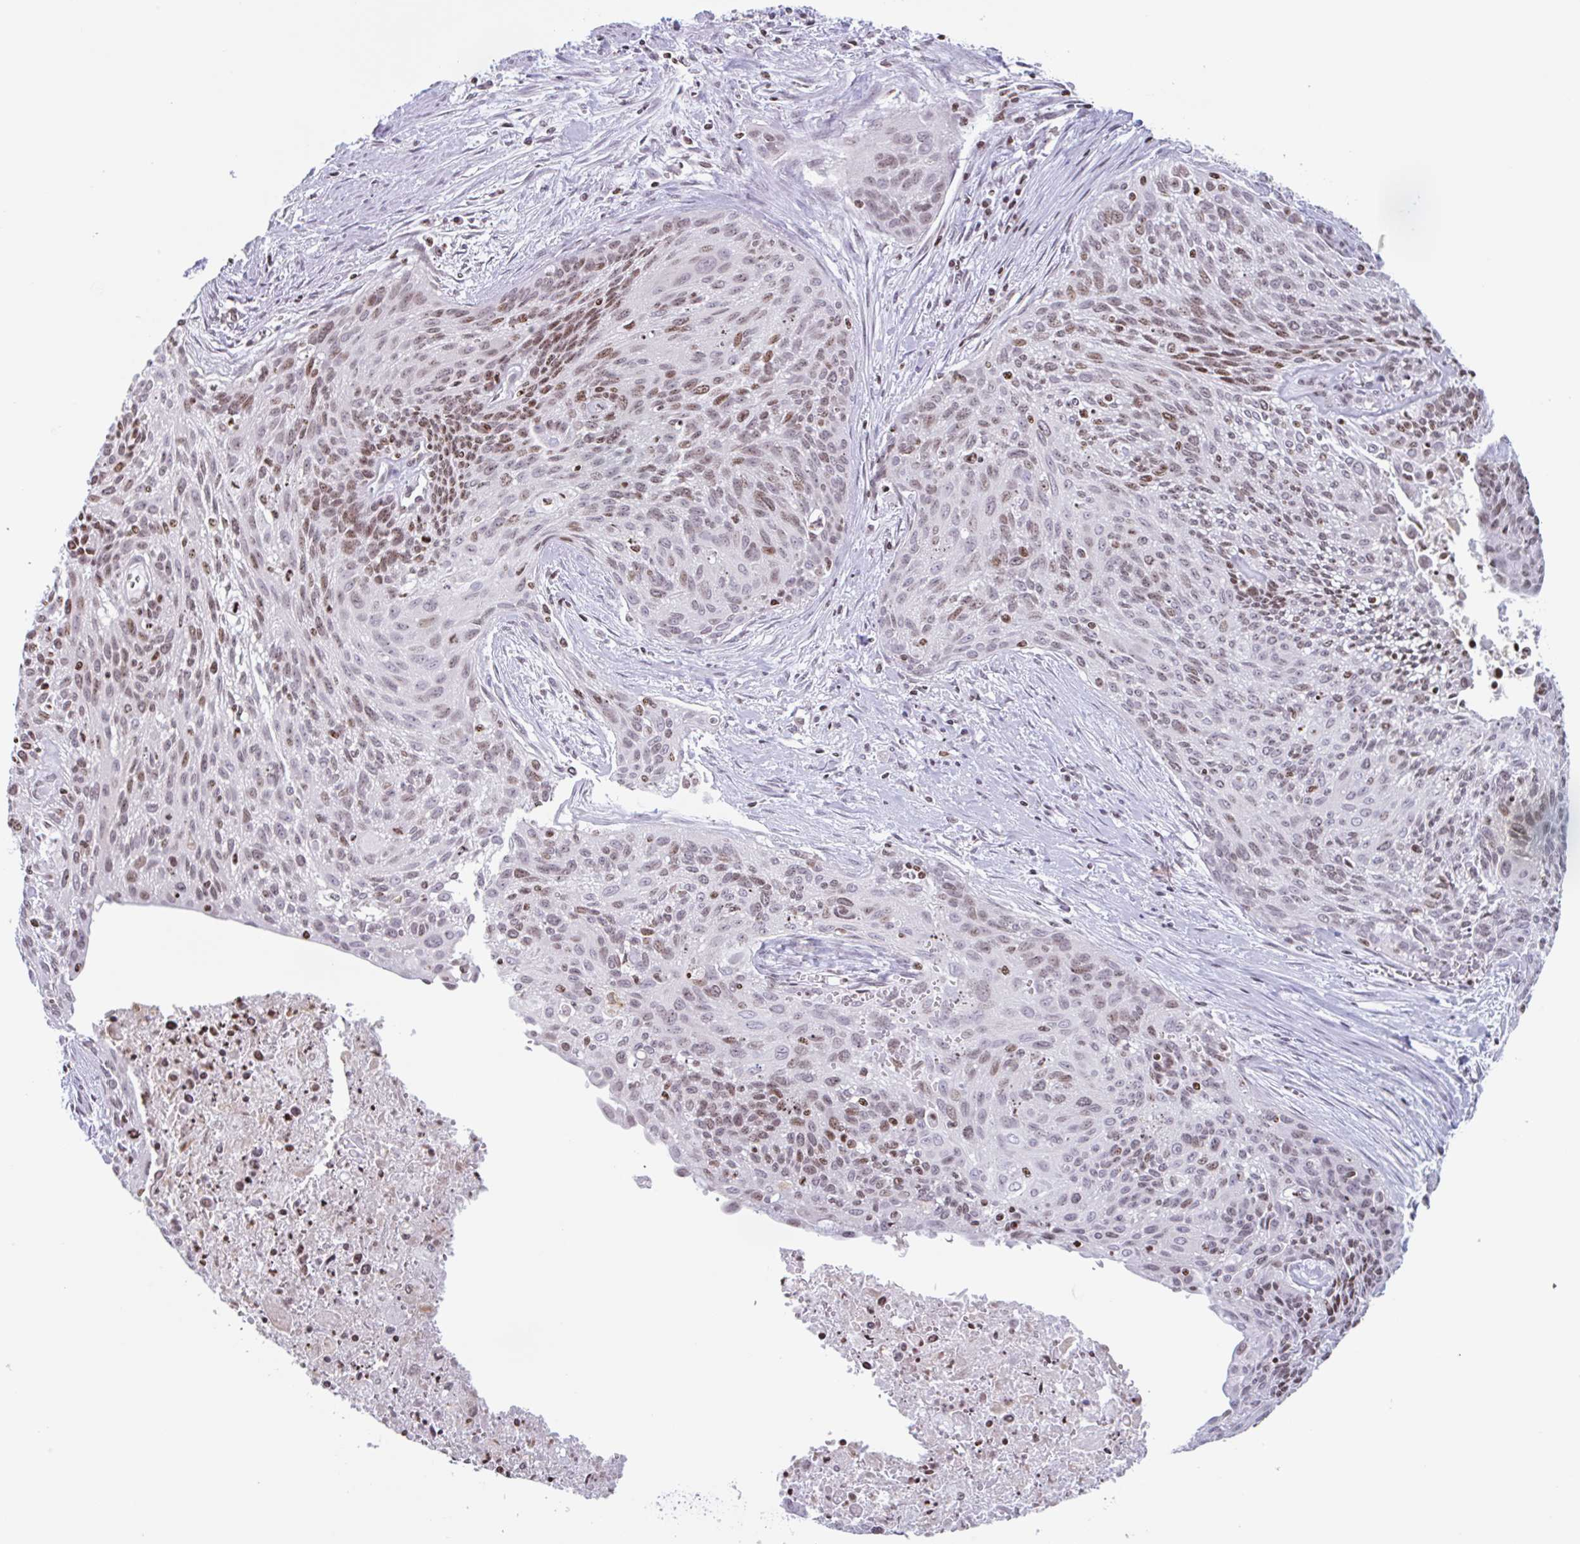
{"staining": {"intensity": "moderate", "quantity": "25%-75%", "location": "nuclear"}, "tissue": "cervical cancer", "cell_type": "Tumor cells", "image_type": "cancer", "snomed": [{"axis": "morphology", "description": "Squamous cell carcinoma, NOS"}, {"axis": "topography", "description": "Cervix"}], "caption": "Immunohistochemistry staining of squamous cell carcinoma (cervical), which exhibits medium levels of moderate nuclear expression in approximately 25%-75% of tumor cells indicating moderate nuclear protein positivity. The staining was performed using DAB (3,3'-diaminobenzidine) (brown) for protein detection and nuclei were counterstained in hematoxylin (blue).", "gene": "NOL6", "patient": {"sex": "female", "age": 55}}